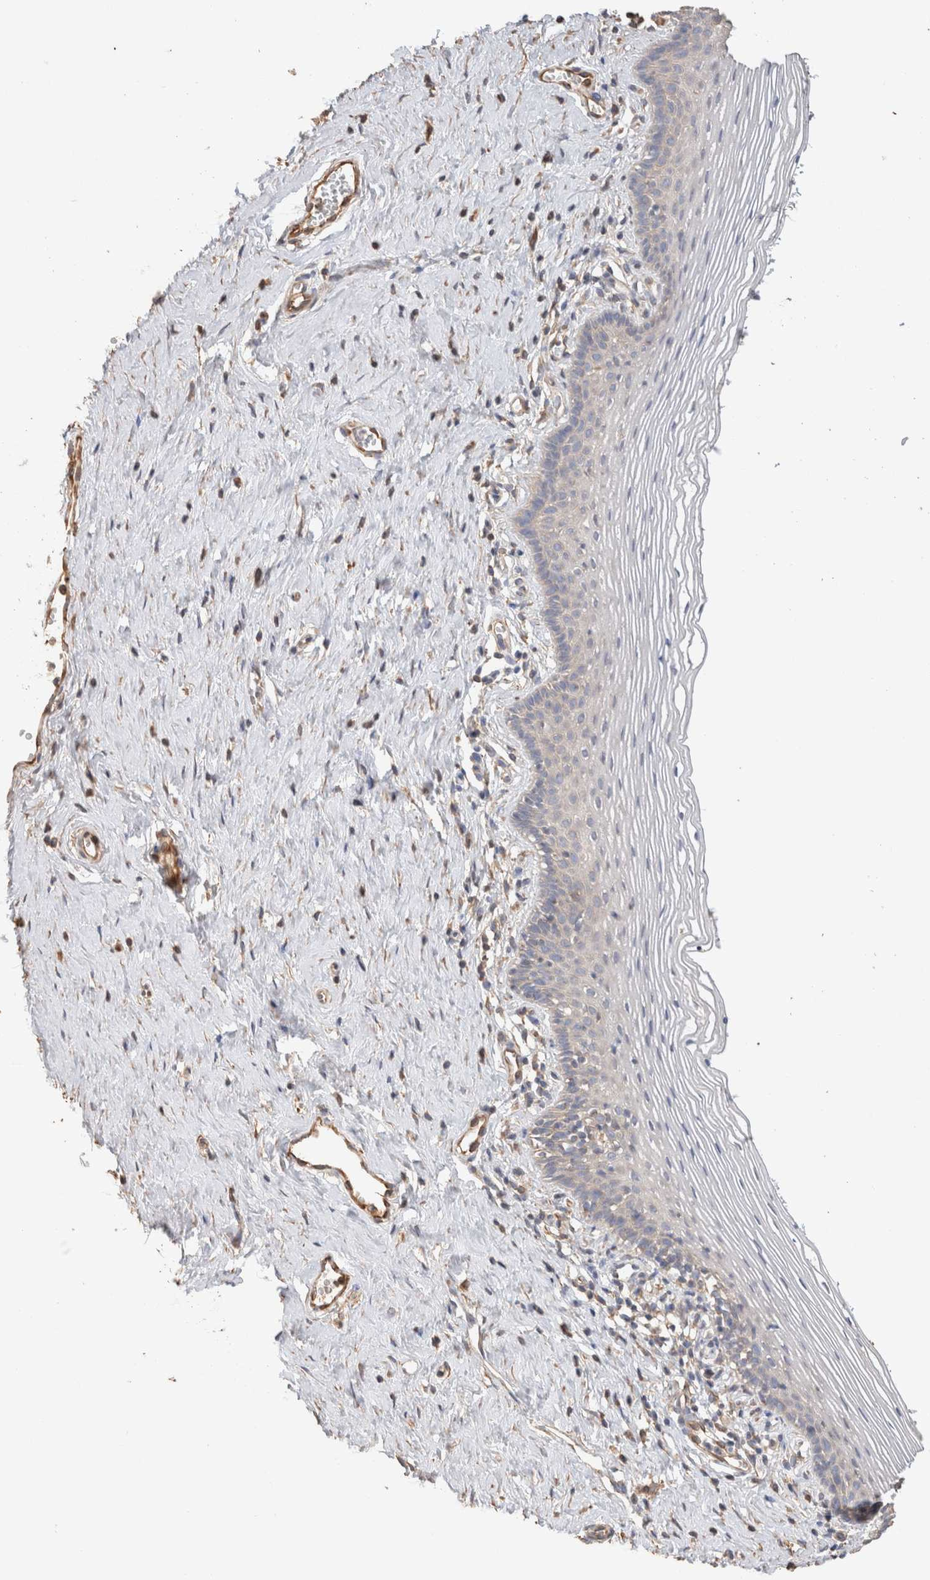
{"staining": {"intensity": "weak", "quantity": "<25%", "location": "cytoplasmic/membranous"}, "tissue": "vagina", "cell_type": "Squamous epithelial cells", "image_type": "normal", "snomed": [{"axis": "morphology", "description": "Normal tissue, NOS"}, {"axis": "topography", "description": "Vagina"}], "caption": "Immunohistochemistry (IHC) image of unremarkable vagina stained for a protein (brown), which demonstrates no positivity in squamous epithelial cells. Nuclei are stained in blue.", "gene": "PROS1", "patient": {"sex": "female", "age": 32}}